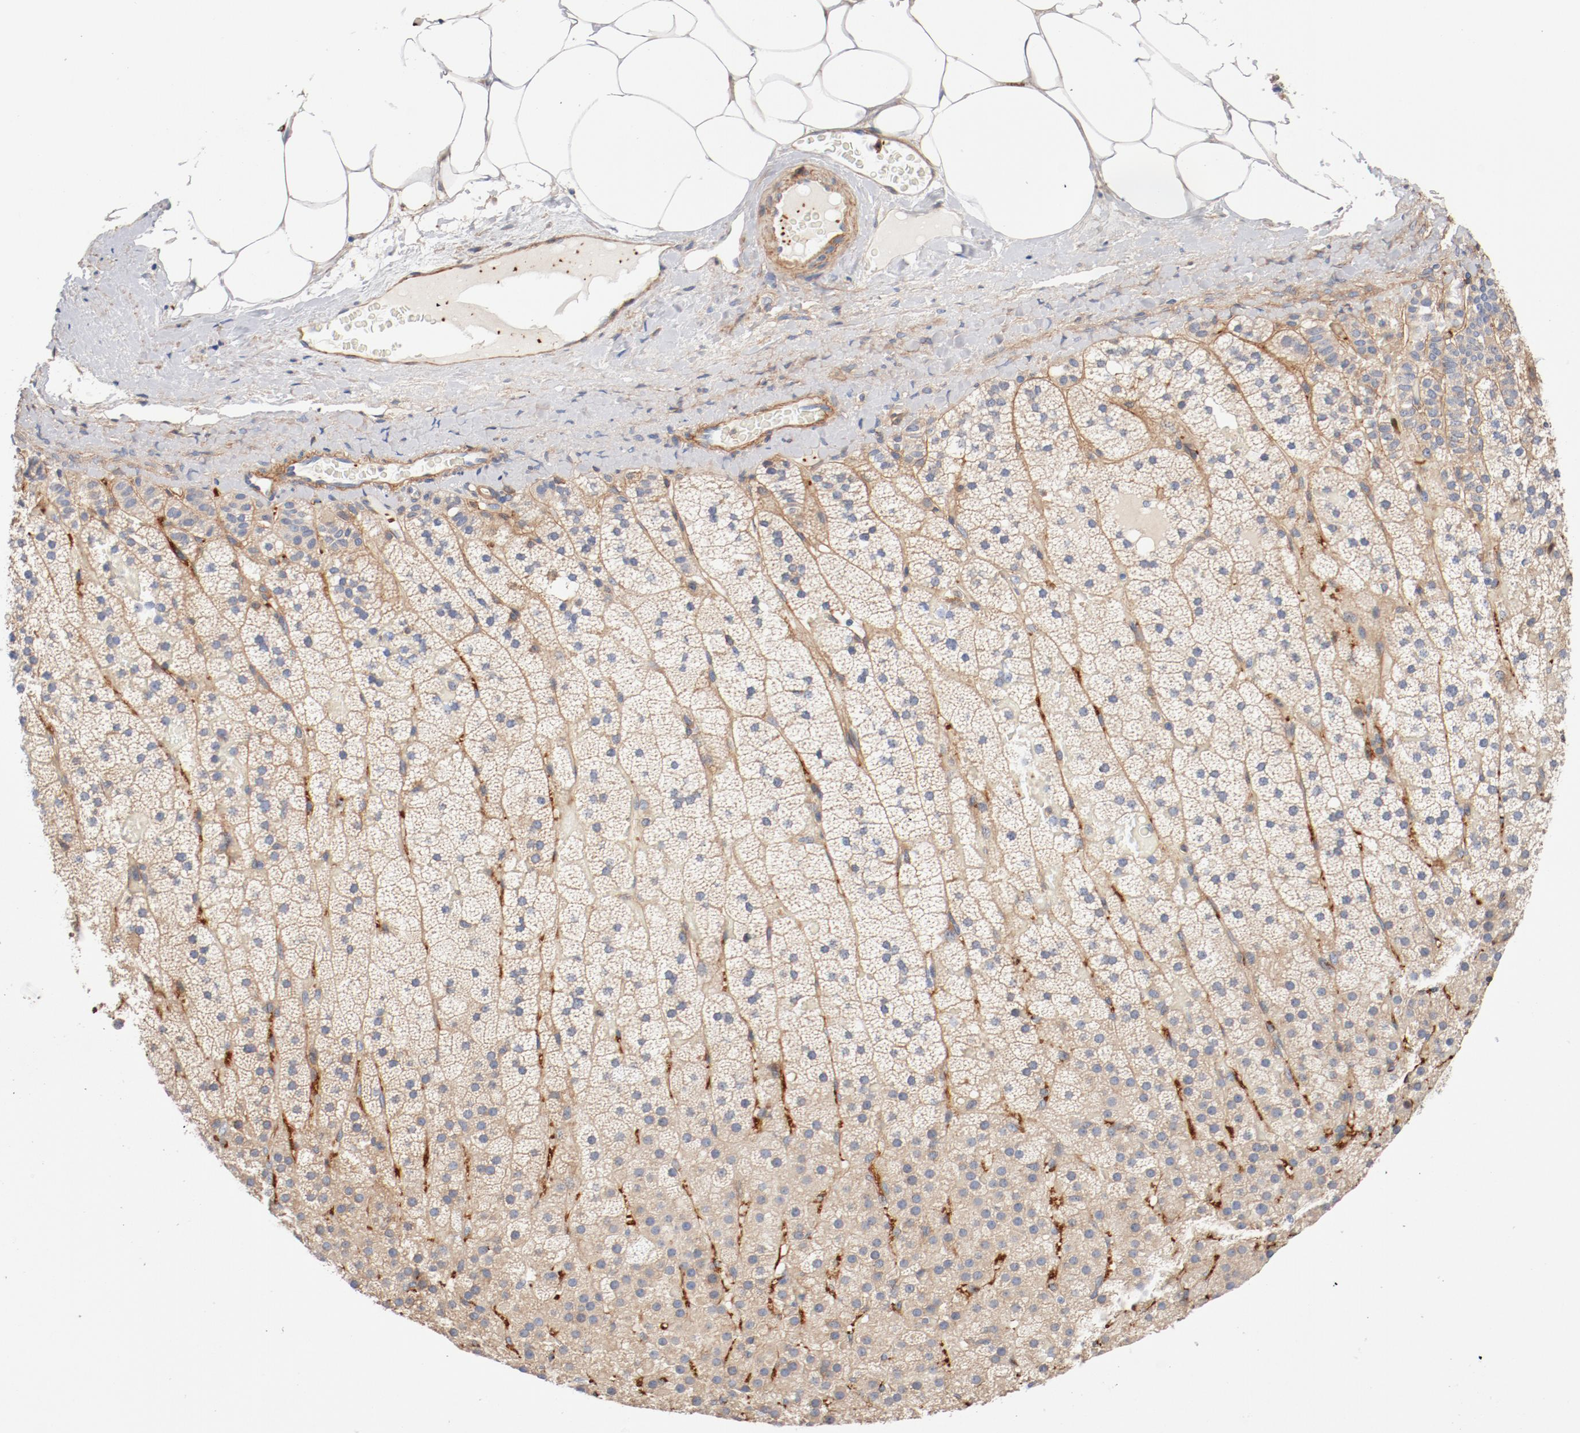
{"staining": {"intensity": "moderate", "quantity": ">75%", "location": "cytoplasmic/membranous"}, "tissue": "adrenal gland", "cell_type": "Glandular cells", "image_type": "normal", "snomed": [{"axis": "morphology", "description": "Normal tissue, NOS"}, {"axis": "topography", "description": "Adrenal gland"}], "caption": "Approximately >75% of glandular cells in benign human adrenal gland reveal moderate cytoplasmic/membranous protein positivity as visualized by brown immunohistochemical staining.", "gene": "ILK", "patient": {"sex": "male", "age": 35}}